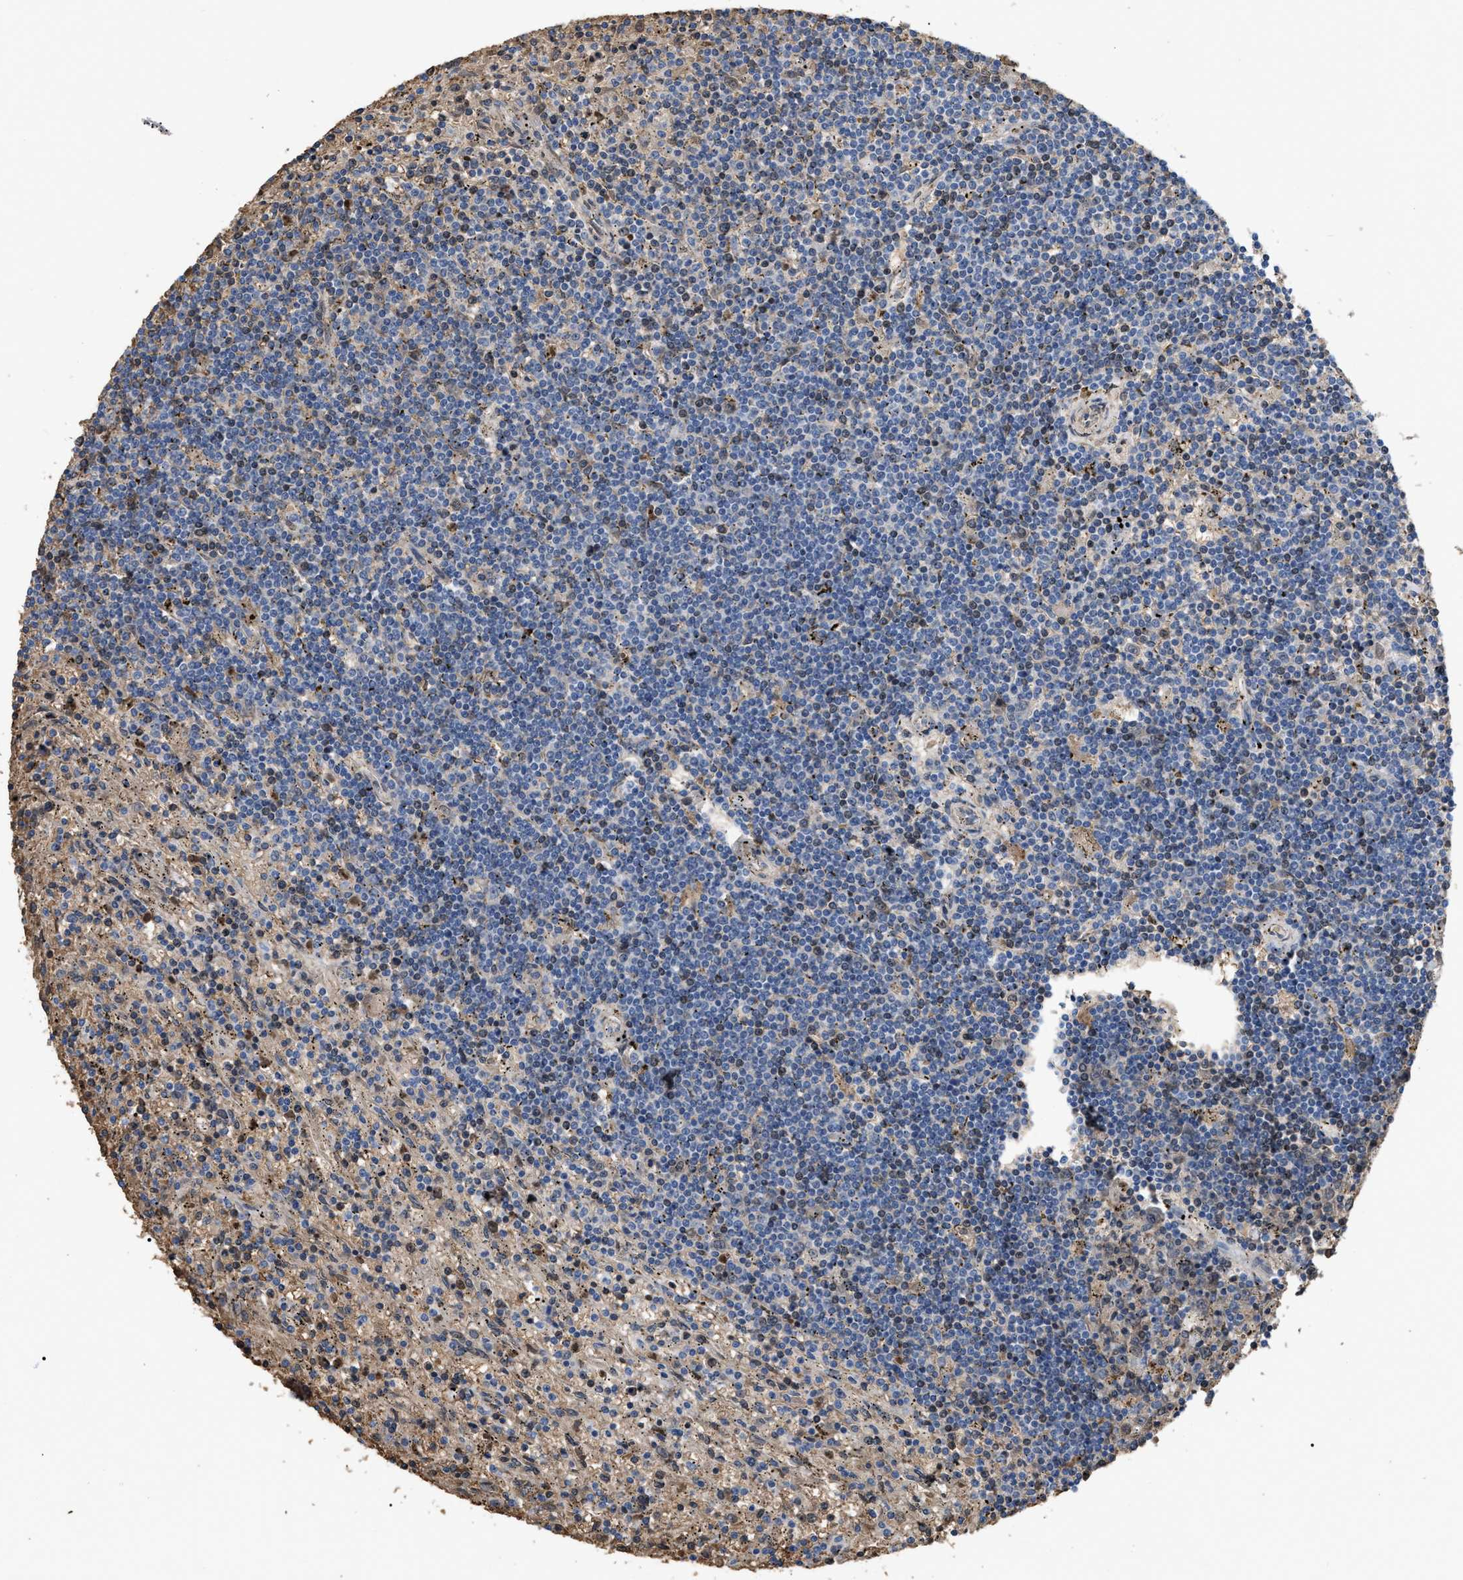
{"staining": {"intensity": "moderate", "quantity": "25%-75%", "location": "nuclear"}, "tissue": "lymphoma", "cell_type": "Tumor cells", "image_type": "cancer", "snomed": [{"axis": "morphology", "description": "Malignant lymphoma, non-Hodgkin's type, Low grade"}, {"axis": "topography", "description": "Spleen"}], "caption": "Lymphoma stained with DAB immunohistochemistry (IHC) reveals medium levels of moderate nuclear expression in approximately 25%-75% of tumor cells.", "gene": "POLR1F", "patient": {"sex": "male", "age": 76}}